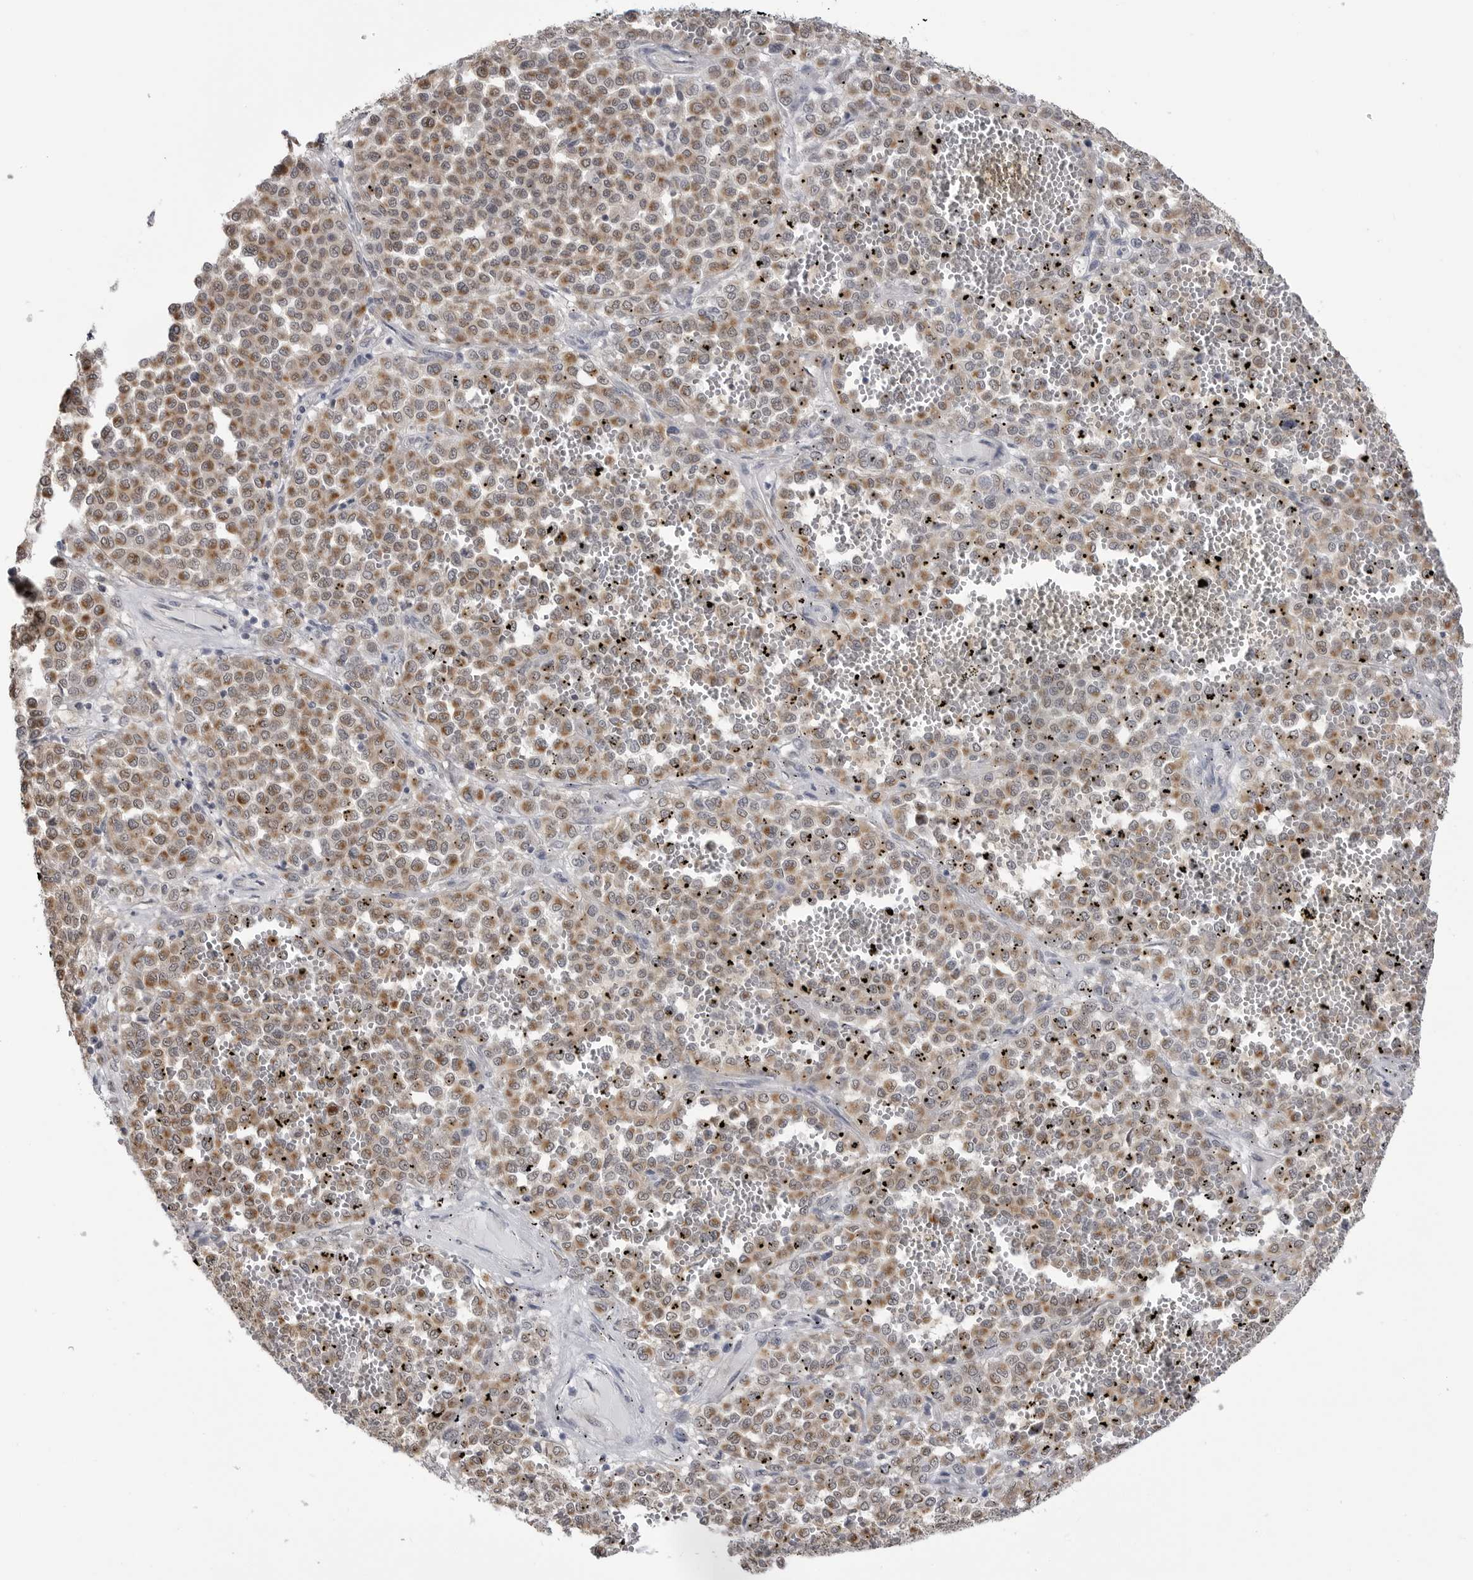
{"staining": {"intensity": "moderate", "quantity": ">75%", "location": "cytoplasmic/membranous"}, "tissue": "melanoma", "cell_type": "Tumor cells", "image_type": "cancer", "snomed": [{"axis": "morphology", "description": "Malignant melanoma, Metastatic site"}, {"axis": "topography", "description": "Pancreas"}], "caption": "Protein analysis of melanoma tissue displays moderate cytoplasmic/membranous staining in about >75% of tumor cells.", "gene": "FH", "patient": {"sex": "female", "age": 30}}